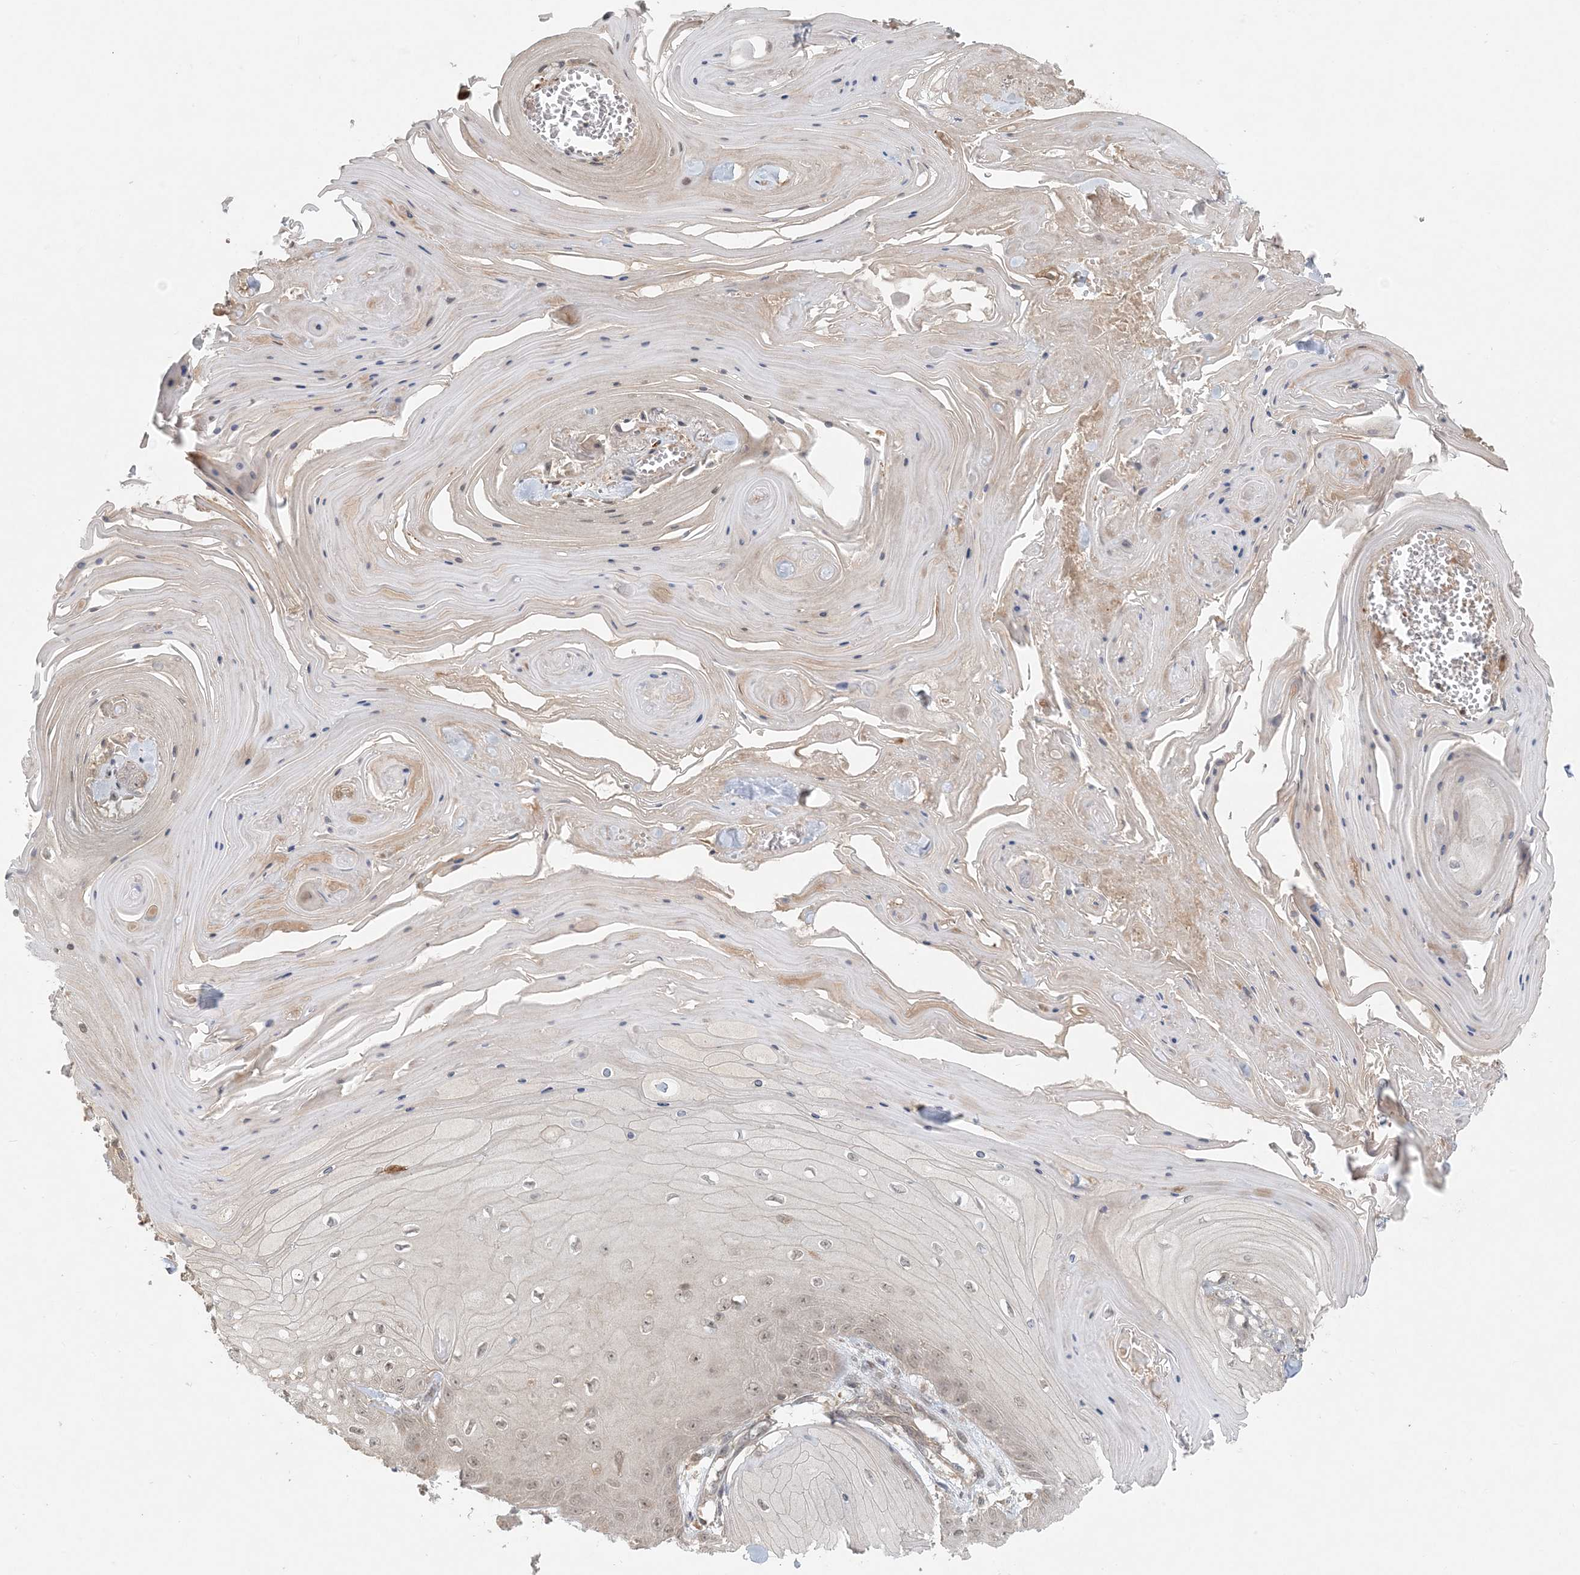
{"staining": {"intensity": "weak", "quantity": "<25%", "location": "cytoplasmic/membranous,nuclear"}, "tissue": "skin cancer", "cell_type": "Tumor cells", "image_type": "cancer", "snomed": [{"axis": "morphology", "description": "Squamous cell carcinoma, NOS"}, {"axis": "topography", "description": "Skin"}], "caption": "Tumor cells show no significant staining in skin squamous cell carcinoma. (DAB immunohistochemistry visualized using brightfield microscopy, high magnification).", "gene": "OBI1", "patient": {"sex": "male", "age": 74}}